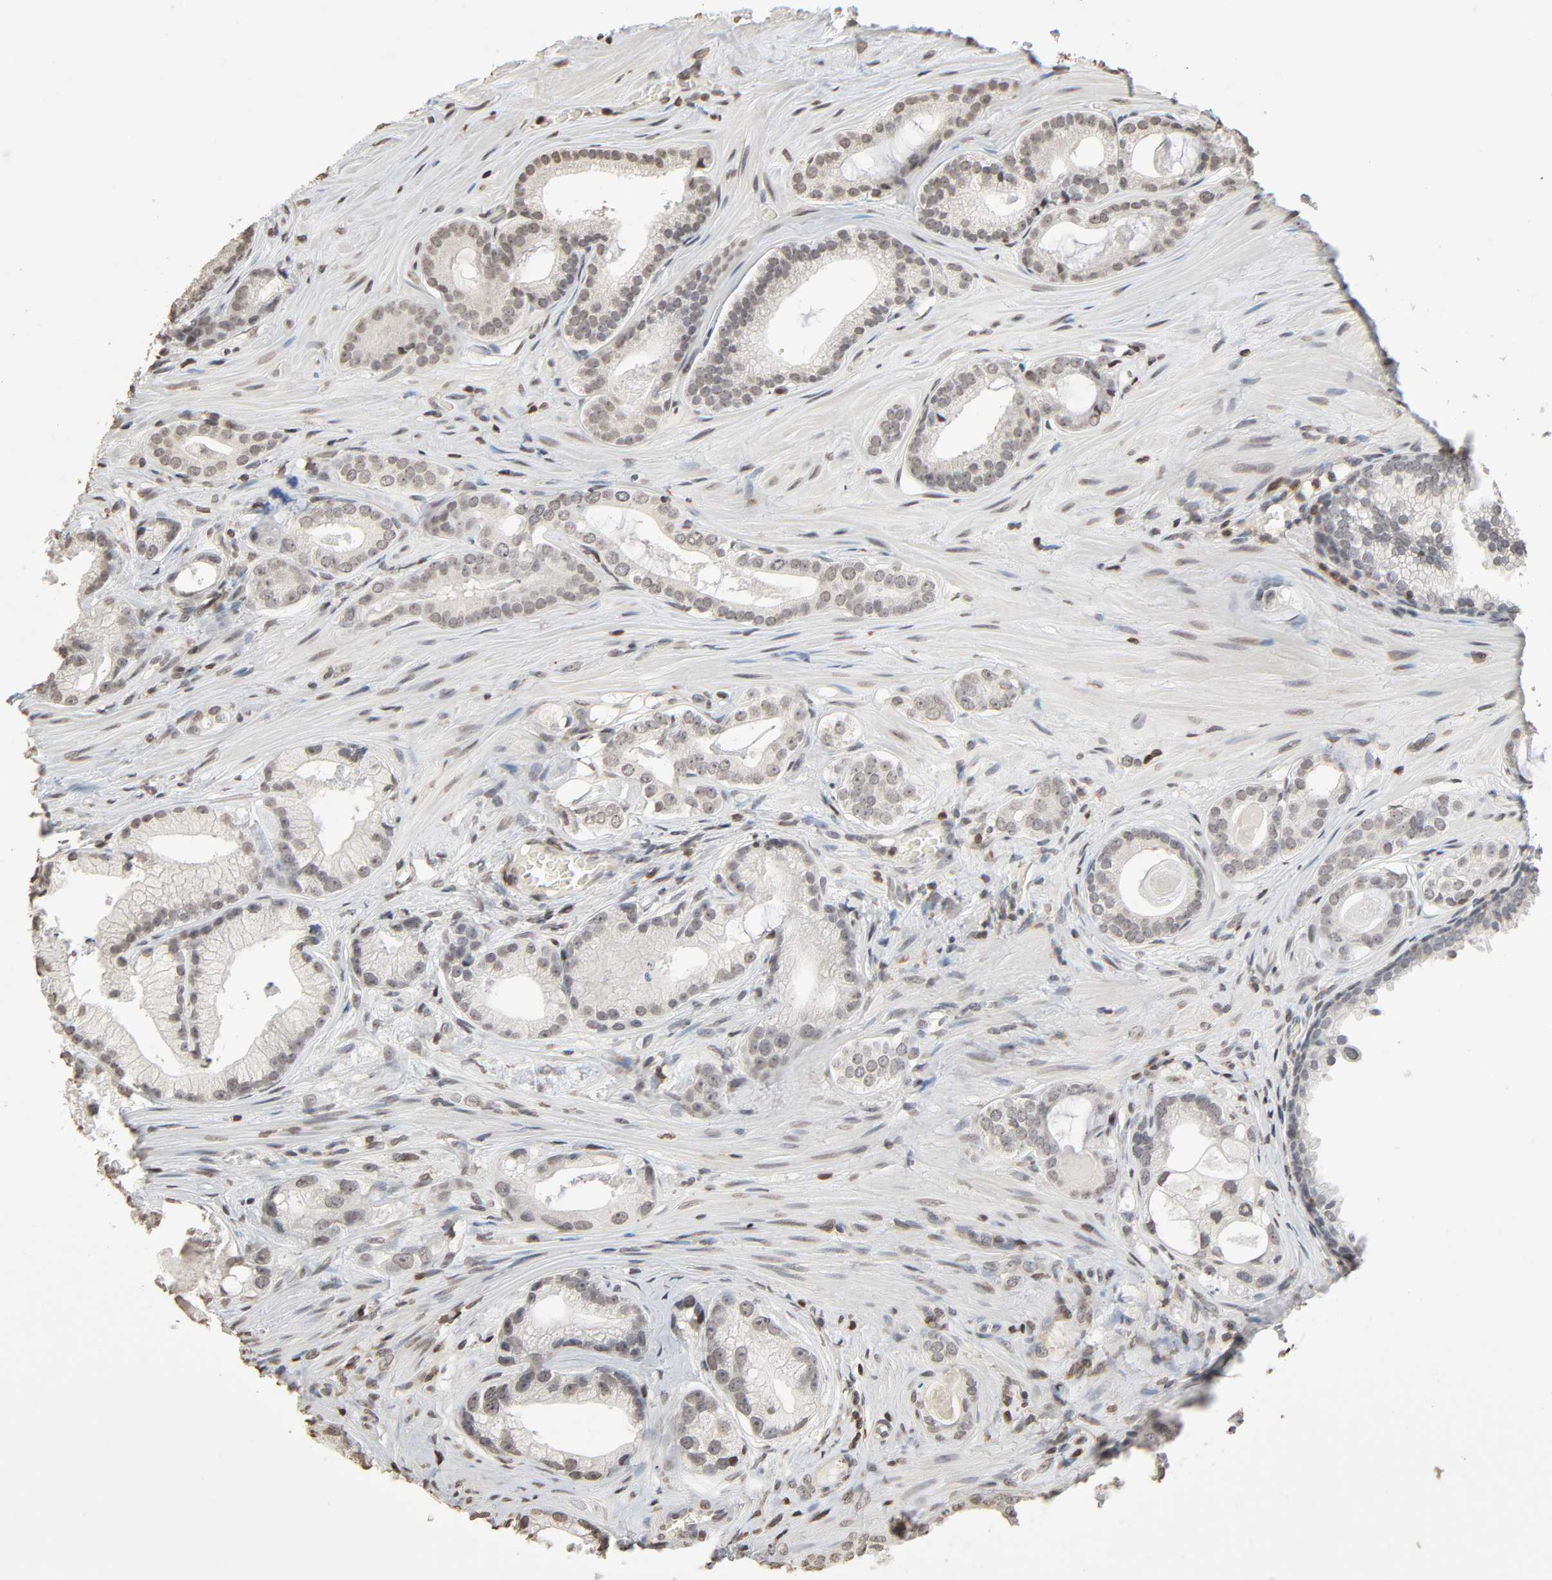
{"staining": {"intensity": "negative", "quantity": "none", "location": "none"}, "tissue": "prostate cancer", "cell_type": "Tumor cells", "image_type": "cancer", "snomed": [{"axis": "morphology", "description": "Adenocarcinoma, Low grade"}, {"axis": "topography", "description": "Prostate"}], "caption": "Prostate cancer was stained to show a protein in brown. There is no significant staining in tumor cells.", "gene": "STK4", "patient": {"sex": "male", "age": 59}}